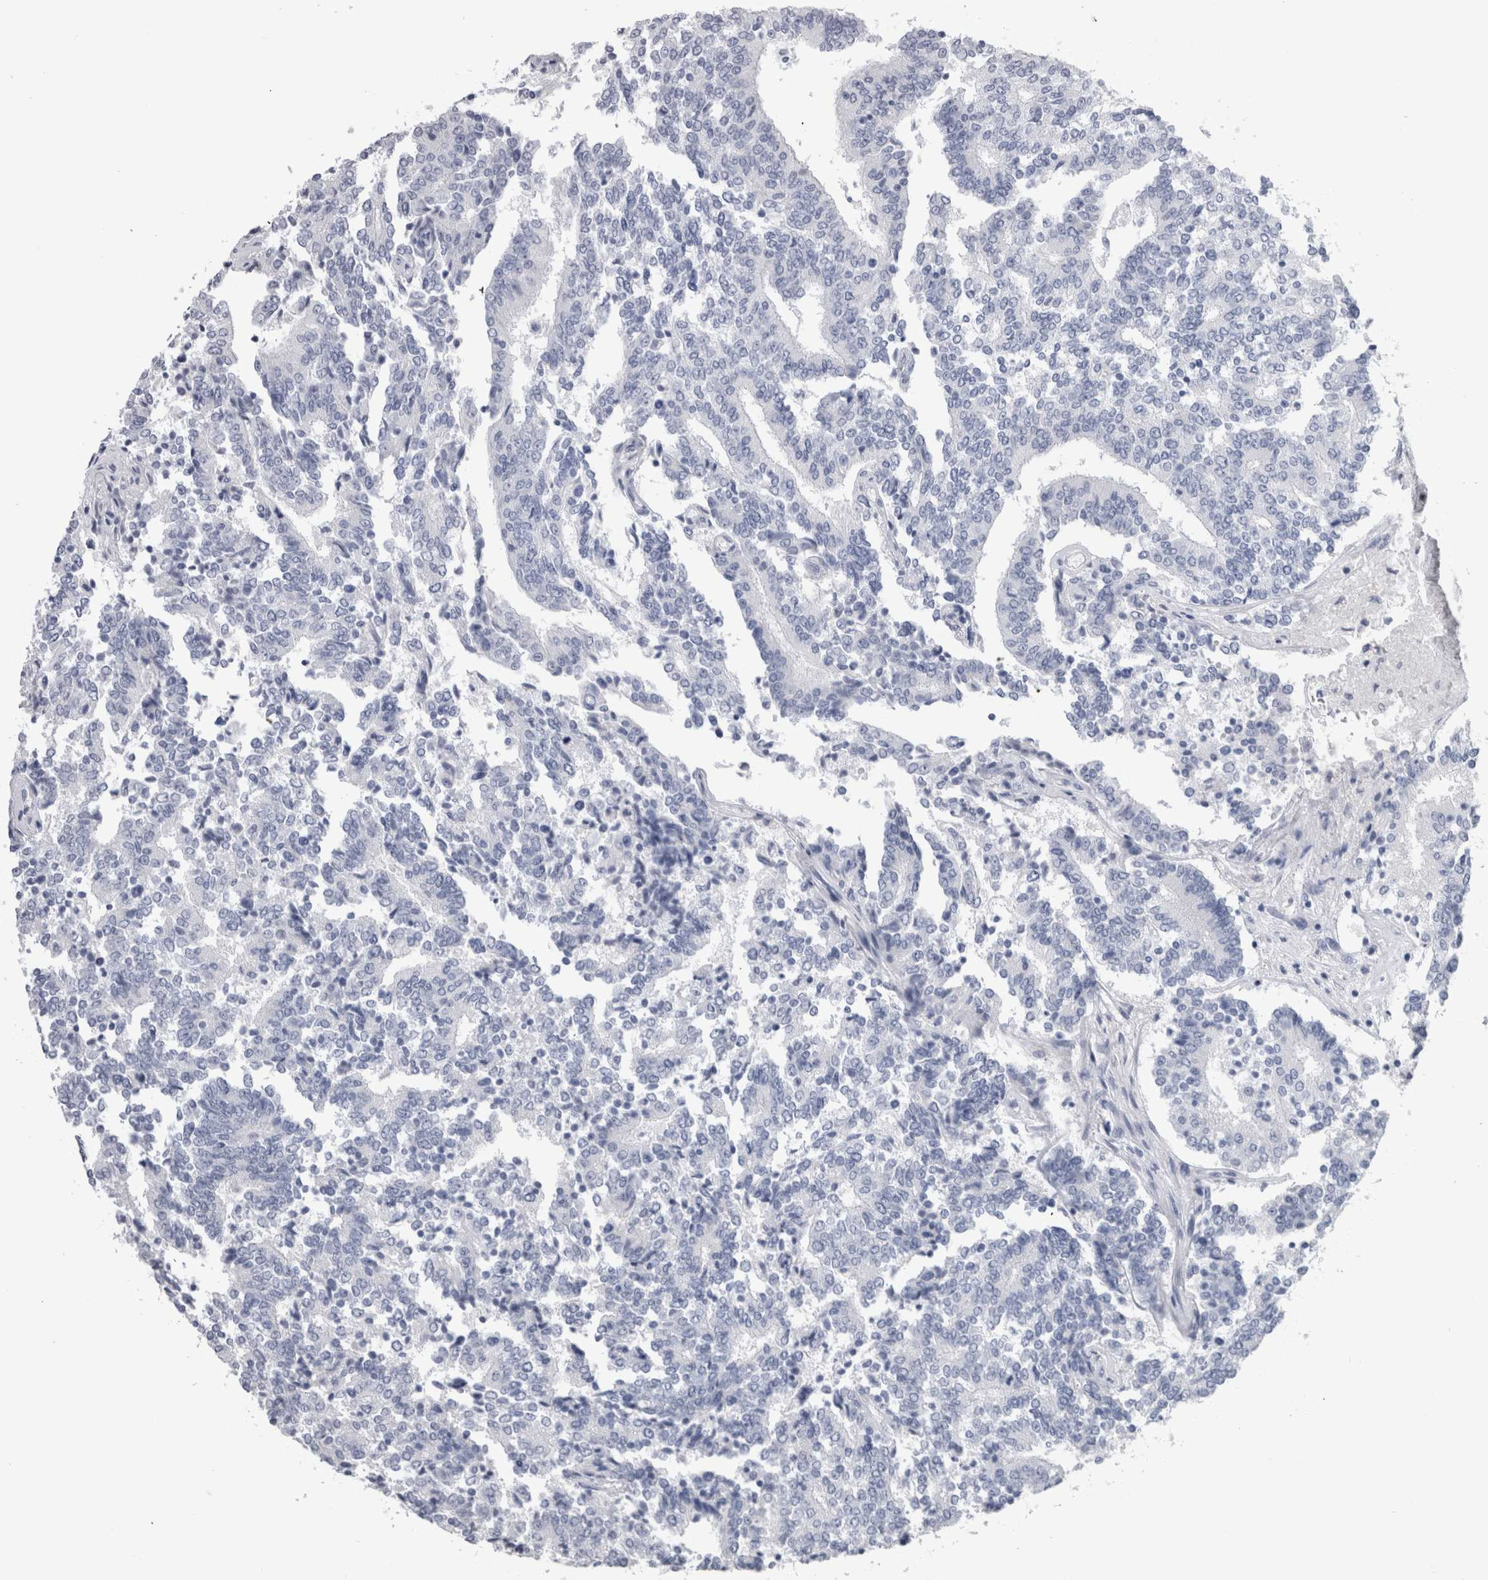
{"staining": {"intensity": "negative", "quantity": "none", "location": "none"}, "tissue": "prostate cancer", "cell_type": "Tumor cells", "image_type": "cancer", "snomed": [{"axis": "morphology", "description": "Normal tissue, NOS"}, {"axis": "morphology", "description": "Adenocarcinoma, High grade"}, {"axis": "topography", "description": "Prostate"}, {"axis": "topography", "description": "Seminal veicle"}], "caption": "Immunohistochemistry (IHC) photomicrograph of neoplastic tissue: human prostate cancer (high-grade adenocarcinoma) stained with DAB (3,3'-diaminobenzidine) reveals no significant protein expression in tumor cells.", "gene": "PTH", "patient": {"sex": "male", "age": 55}}